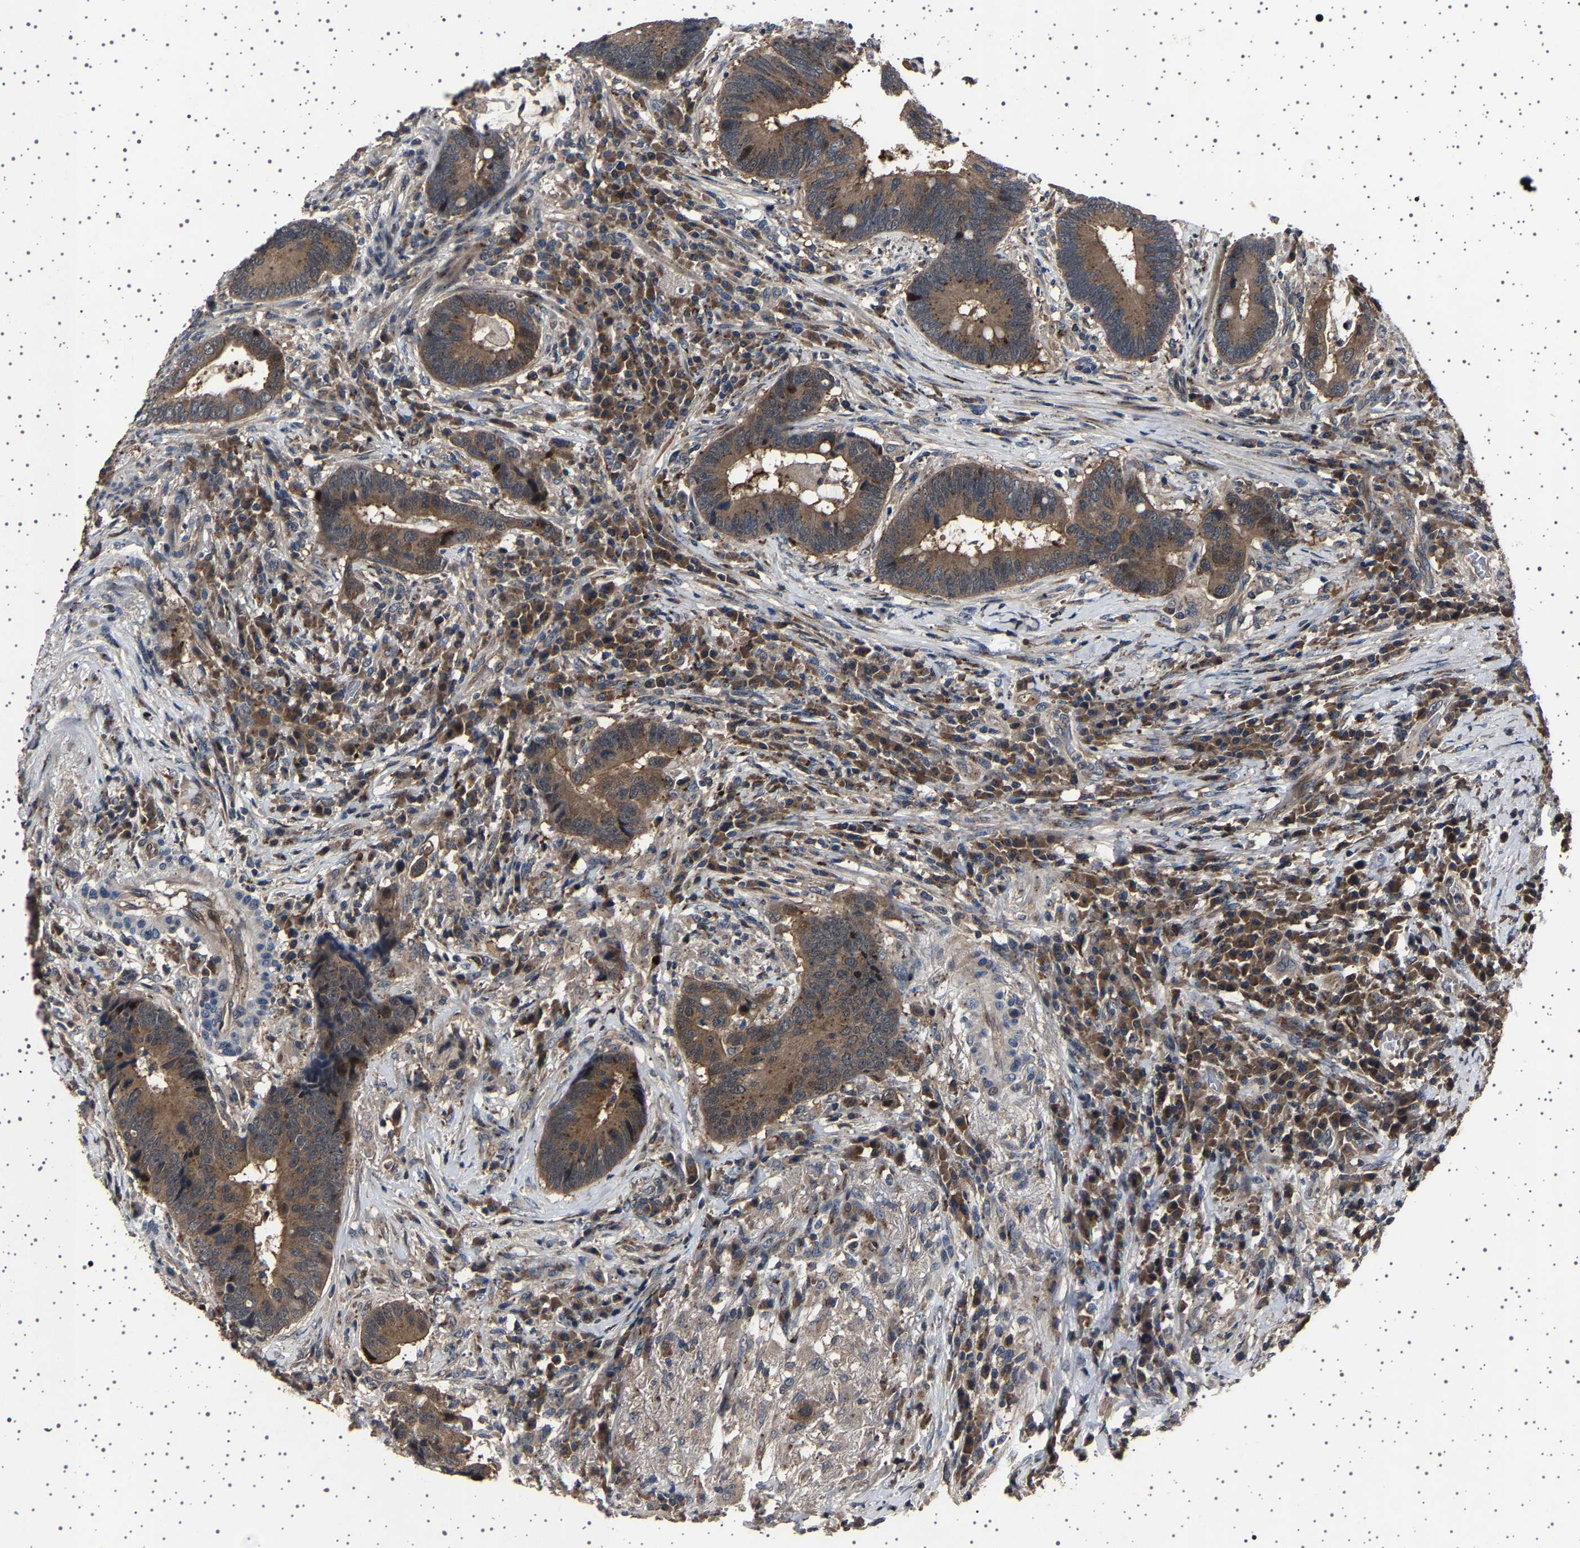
{"staining": {"intensity": "moderate", "quantity": ">75%", "location": "cytoplasmic/membranous"}, "tissue": "colorectal cancer", "cell_type": "Tumor cells", "image_type": "cancer", "snomed": [{"axis": "morphology", "description": "Adenocarcinoma, NOS"}, {"axis": "topography", "description": "Rectum"}, {"axis": "topography", "description": "Anal"}], "caption": "Tumor cells display medium levels of moderate cytoplasmic/membranous positivity in about >75% of cells in human colorectal cancer (adenocarcinoma). (IHC, brightfield microscopy, high magnification).", "gene": "NCKAP1", "patient": {"sex": "female", "age": 89}}